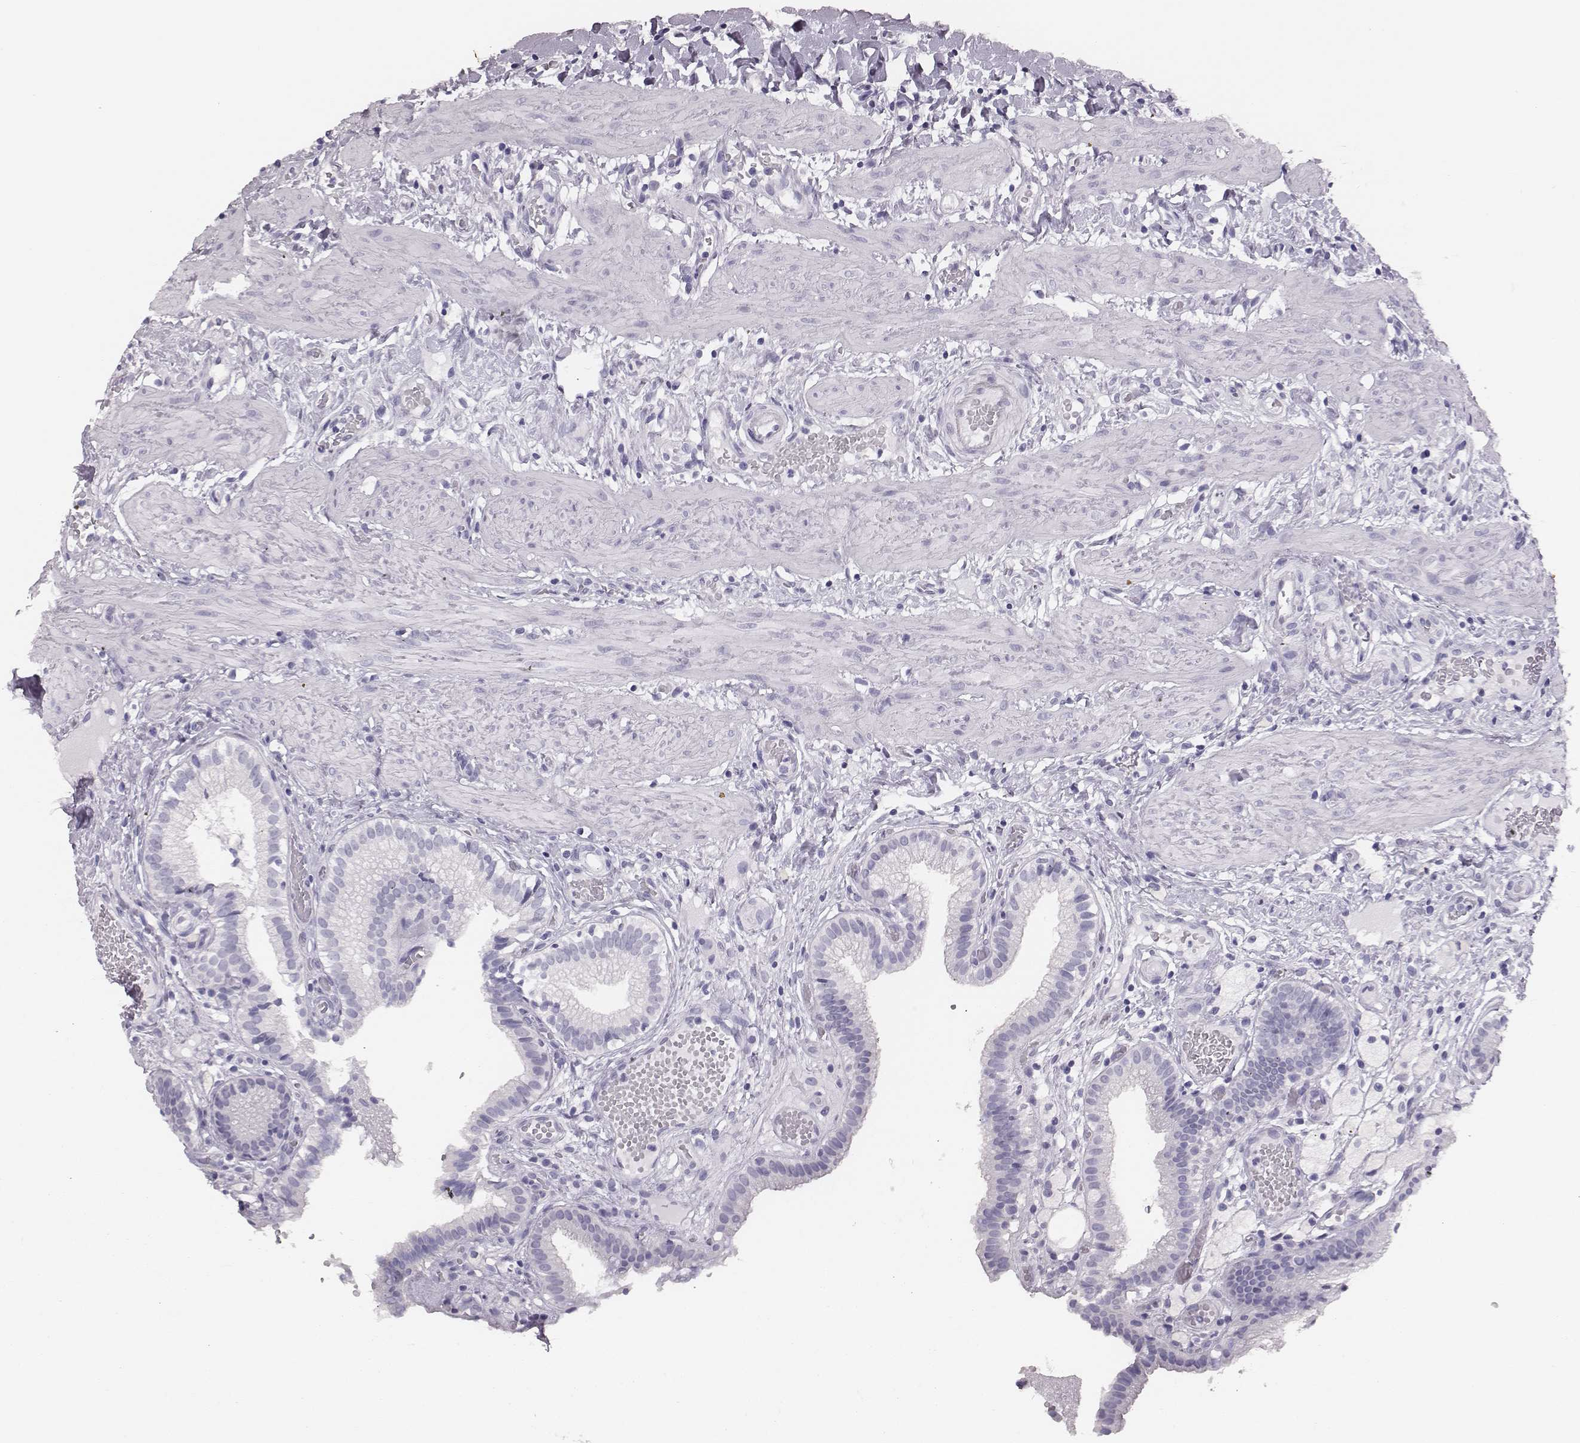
{"staining": {"intensity": "negative", "quantity": "none", "location": "none"}, "tissue": "gallbladder", "cell_type": "Glandular cells", "image_type": "normal", "snomed": [{"axis": "morphology", "description": "Normal tissue, NOS"}, {"axis": "topography", "description": "Gallbladder"}], "caption": "Immunohistochemistry (IHC) of normal human gallbladder exhibits no positivity in glandular cells.", "gene": "H1", "patient": {"sex": "female", "age": 24}}